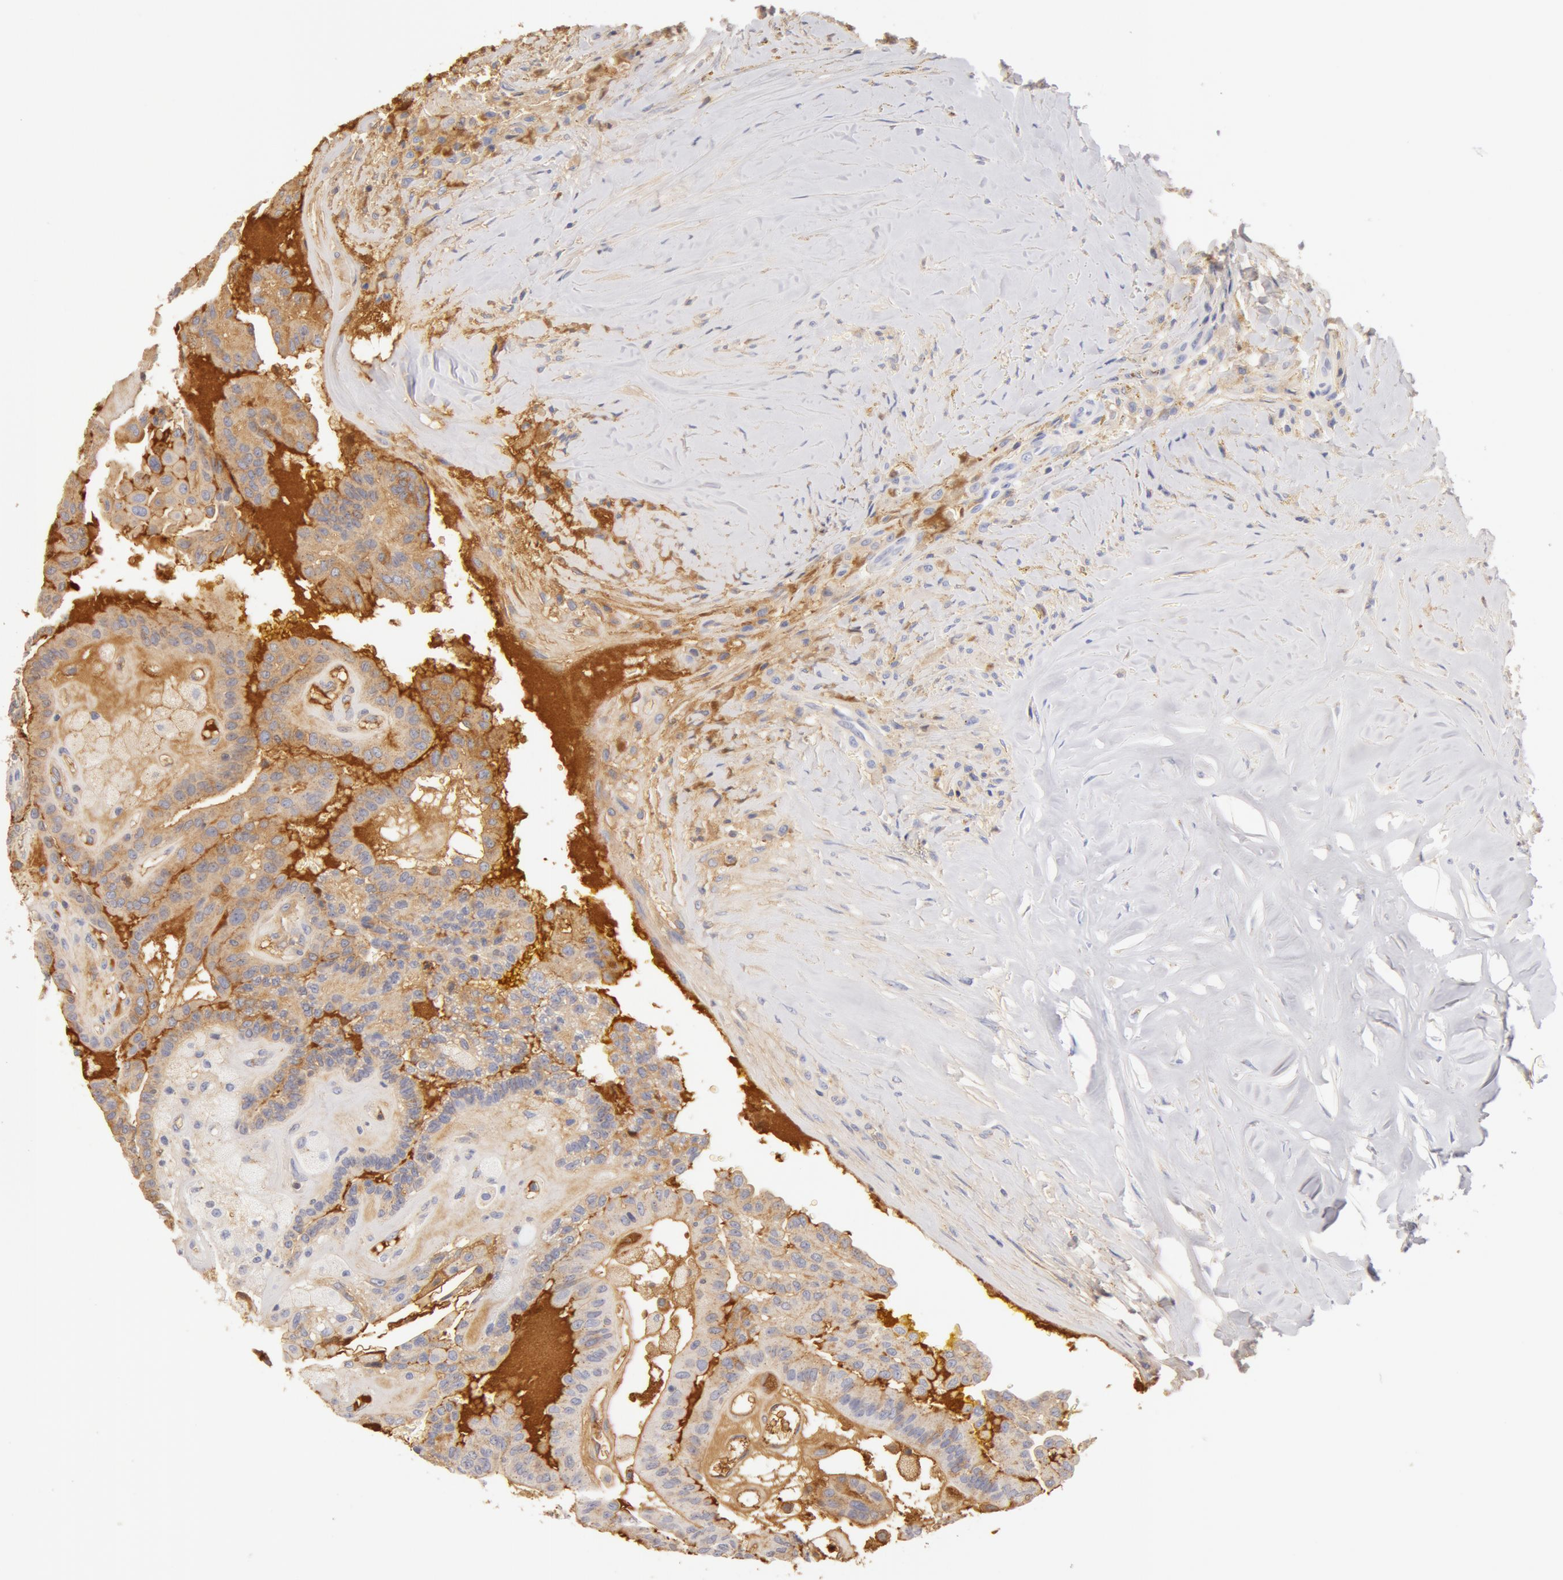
{"staining": {"intensity": "moderate", "quantity": "25%-75%", "location": "cytoplasmic/membranous"}, "tissue": "thyroid cancer", "cell_type": "Tumor cells", "image_type": "cancer", "snomed": [{"axis": "morphology", "description": "Papillary adenocarcinoma, NOS"}, {"axis": "topography", "description": "Thyroid gland"}], "caption": "A photomicrograph of papillary adenocarcinoma (thyroid) stained for a protein reveals moderate cytoplasmic/membranous brown staining in tumor cells.", "gene": "GC", "patient": {"sex": "male", "age": 87}}